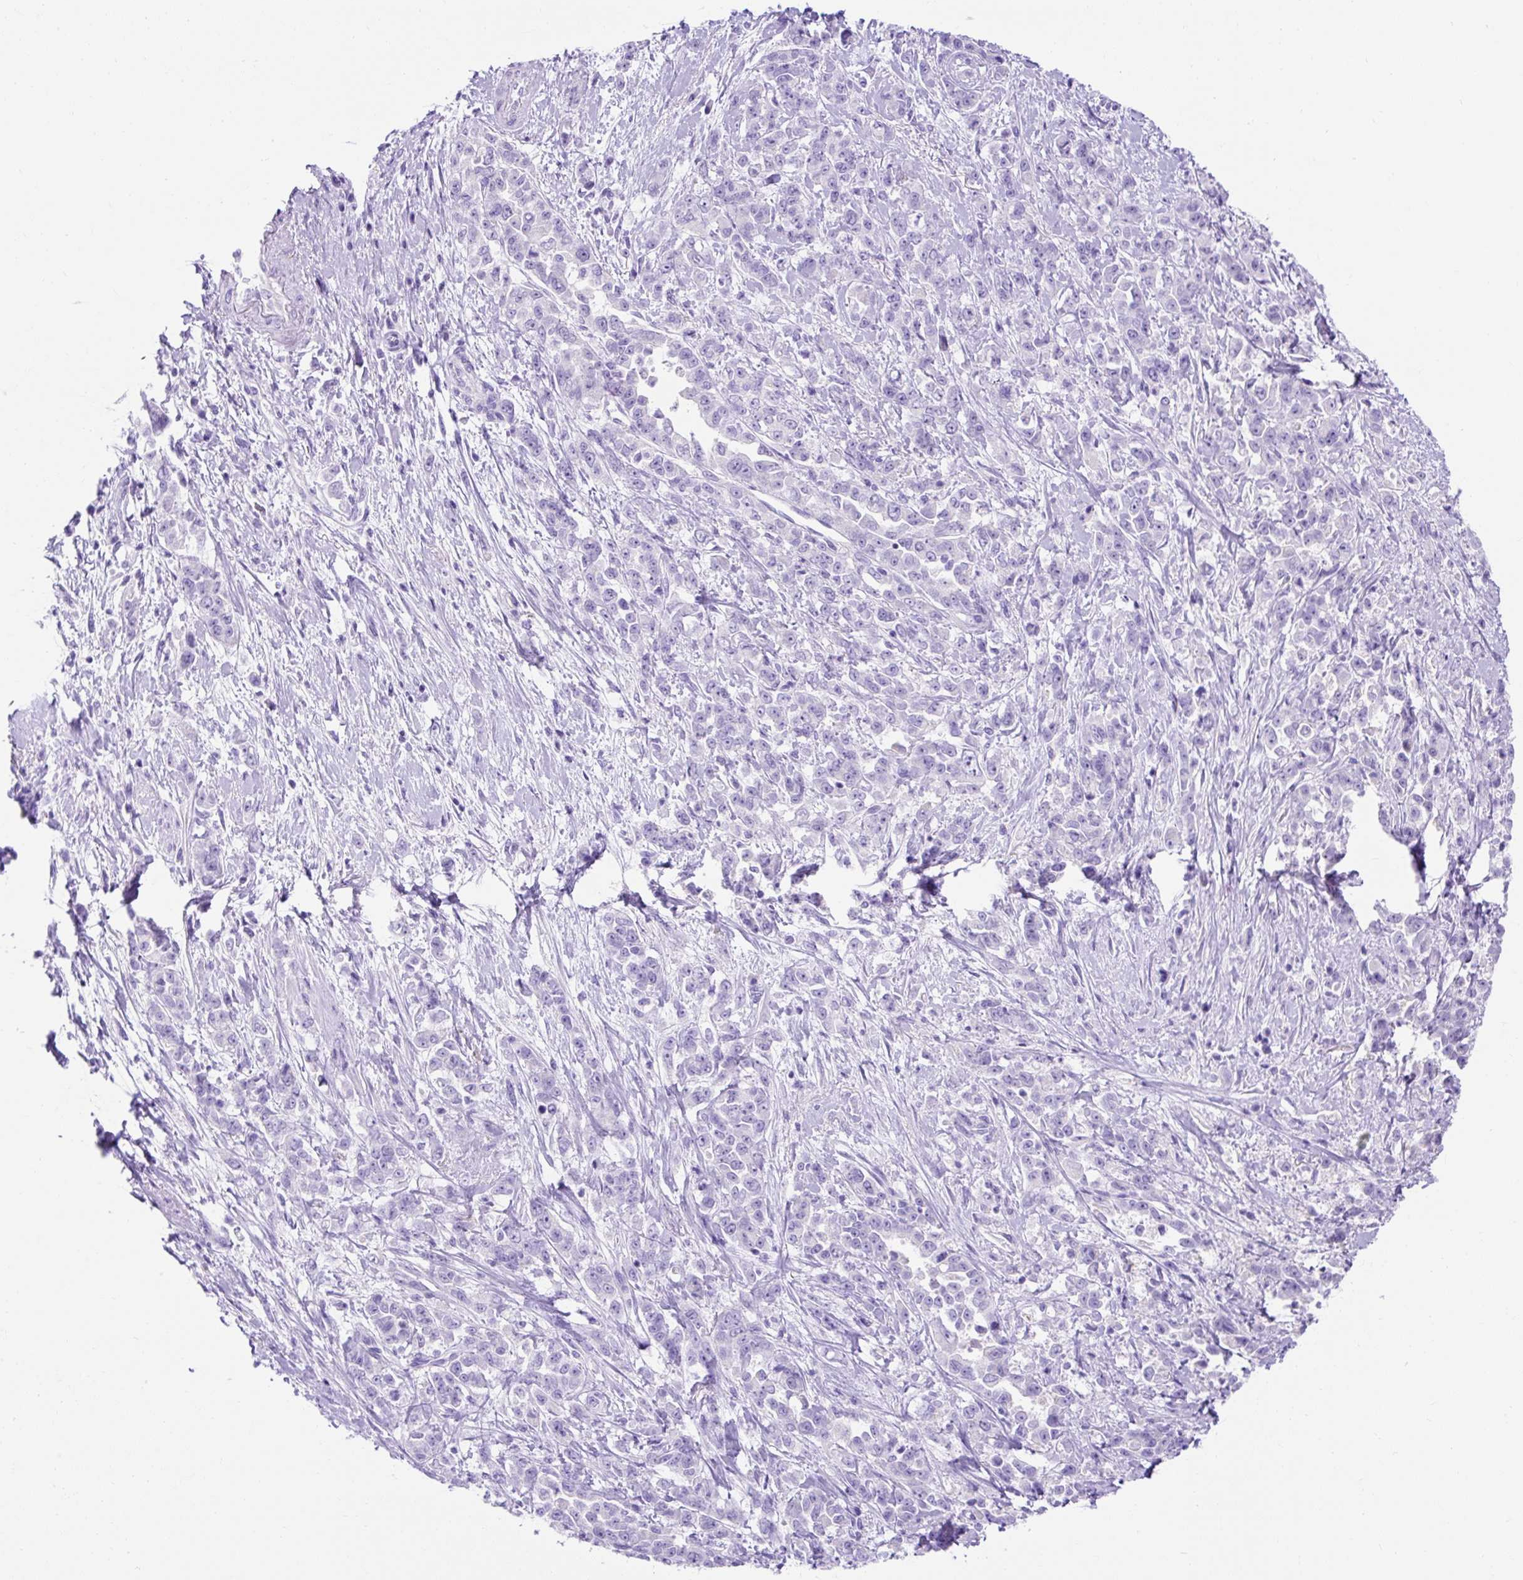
{"staining": {"intensity": "negative", "quantity": "none", "location": "none"}, "tissue": "pancreatic cancer", "cell_type": "Tumor cells", "image_type": "cancer", "snomed": [{"axis": "morphology", "description": "Normal tissue, NOS"}, {"axis": "morphology", "description": "Adenocarcinoma, NOS"}, {"axis": "topography", "description": "Pancreas"}], "caption": "Immunohistochemistry (IHC) image of pancreatic cancer (adenocarcinoma) stained for a protein (brown), which shows no staining in tumor cells.", "gene": "KRT12", "patient": {"sex": "female", "age": 64}}